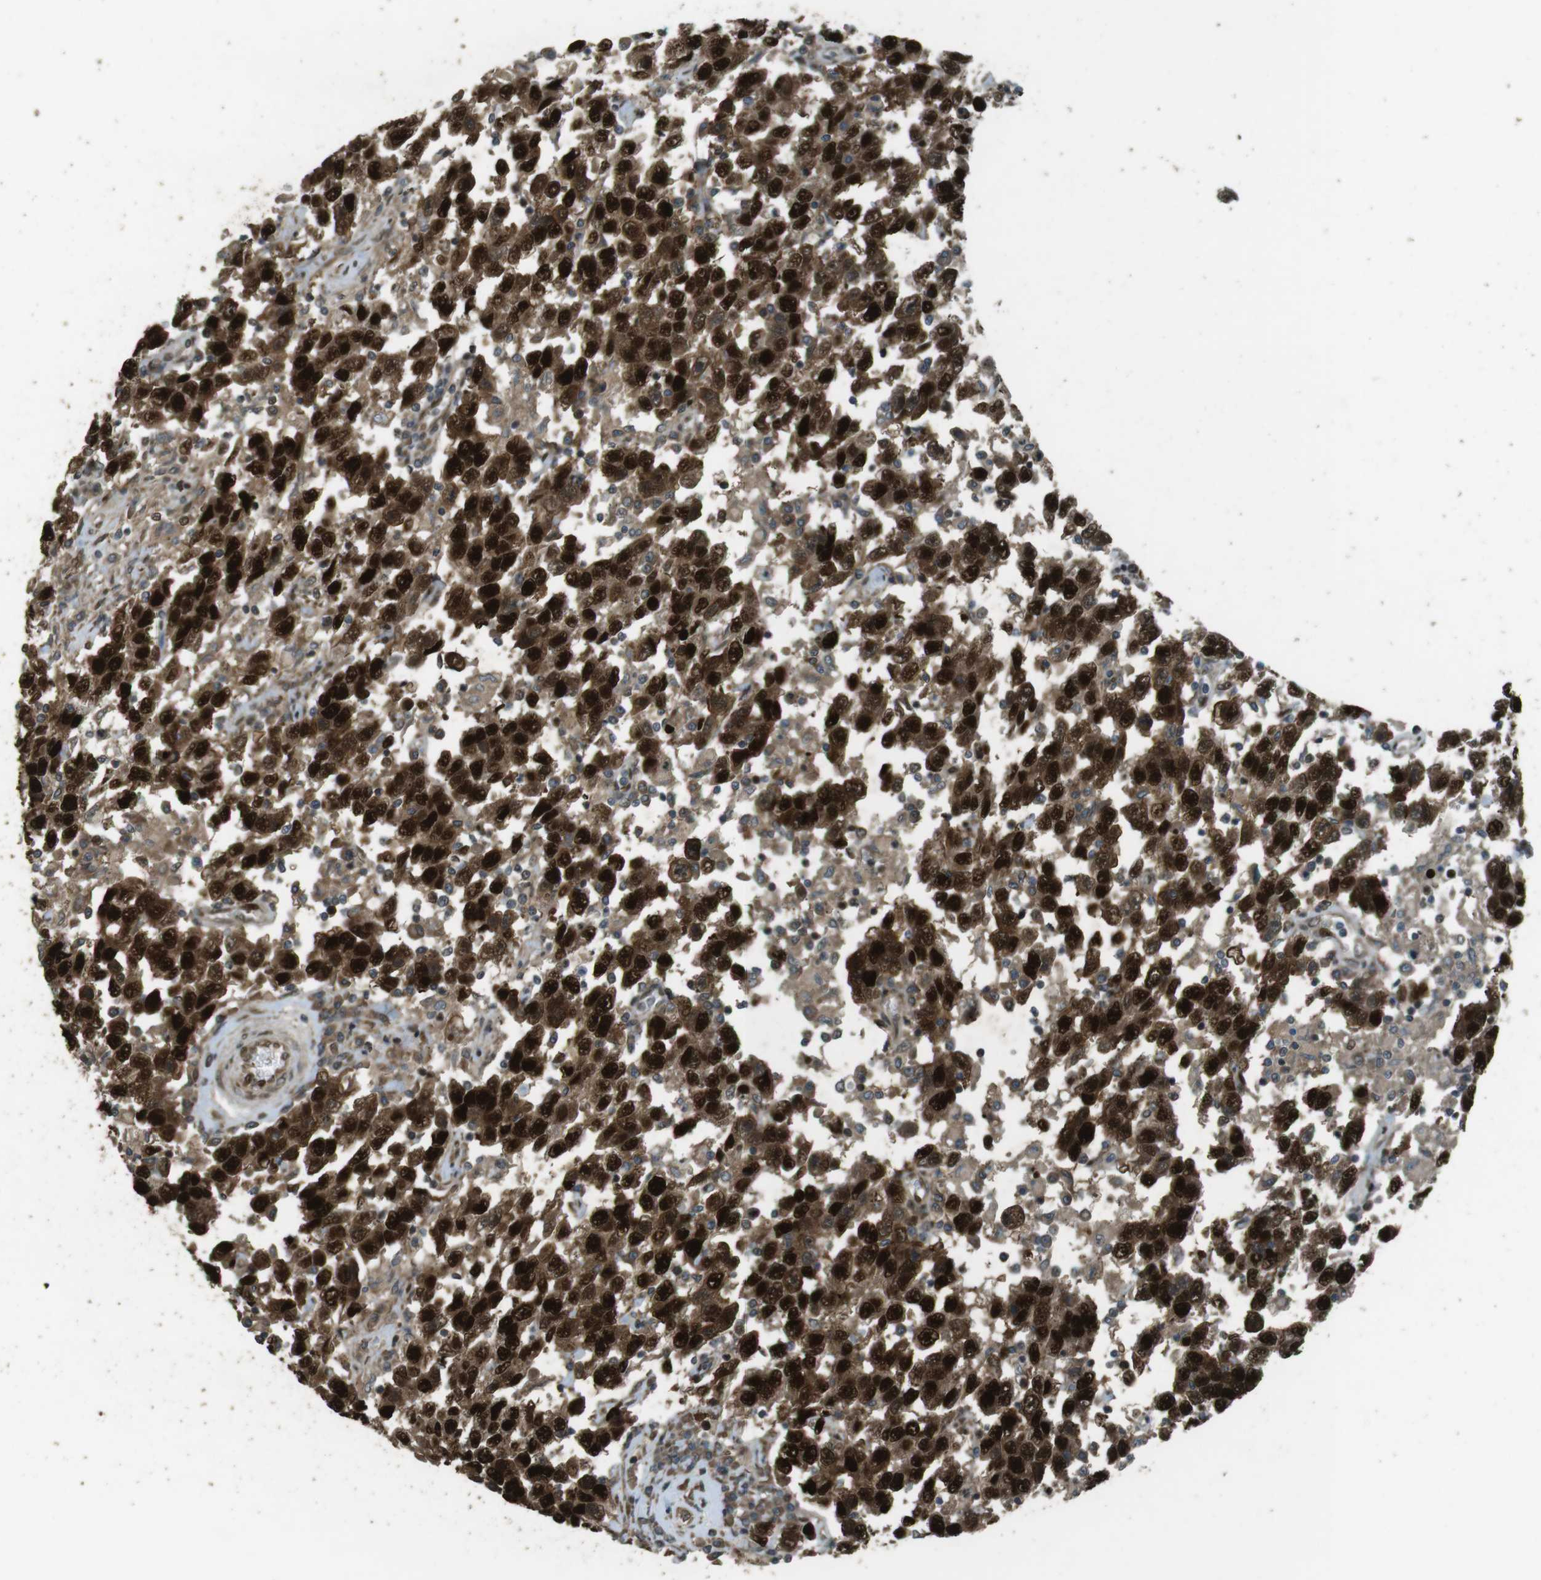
{"staining": {"intensity": "strong", "quantity": ">75%", "location": "cytoplasmic/membranous,nuclear"}, "tissue": "testis cancer", "cell_type": "Tumor cells", "image_type": "cancer", "snomed": [{"axis": "morphology", "description": "Seminoma, NOS"}, {"axis": "topography", "description": "Testis"}], "caption": "Protein expression analysis of human testis cancer (seminoma) reveals strong cytoplasmic/membranous and nuclear staining in about >75% of tumor cells.", "gene": "ZNF330", "patient": {"sex": "male", "age": 41}}